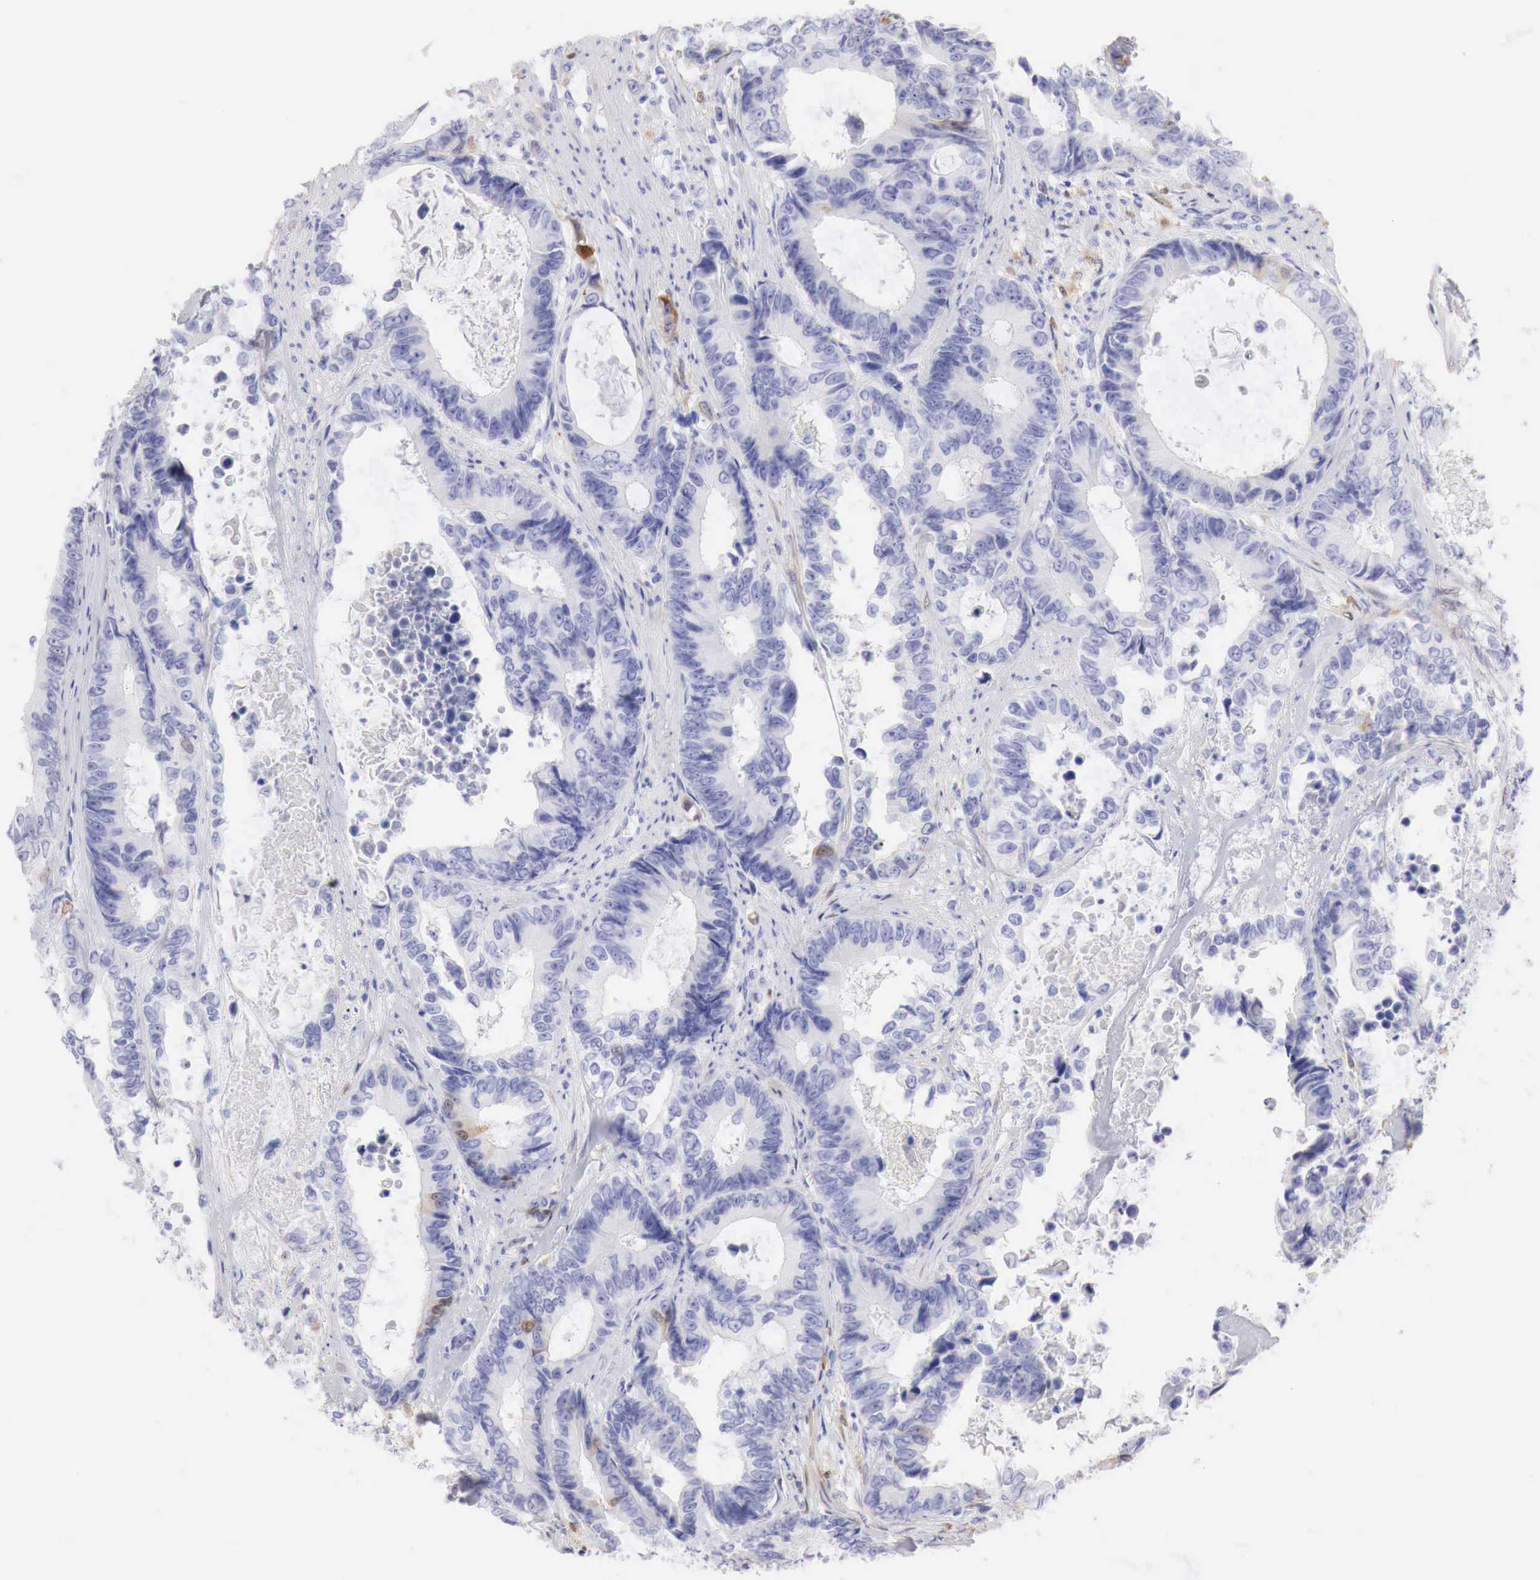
{"staining": {"intensity": "negative", "quantity": "none", "location": "none"}, "tissue": "colorectal cancer", "cell_type": "Tumor cells", "image_type": "cancer", "snomed": [{"axis": "morphology", "description": "Adenocarcinoma, NOS"}, {"axis": "topography", "description": "Rectum"}], "caption": "Immunohistochemical staining of adenocarcinoma (colorectal) exhibits no significant expression in tumor cells. (DAB IHC with hematoxylin counter stain).", "gene": "CDKN2A", "patient": {"sex": "female", "age": 98}}